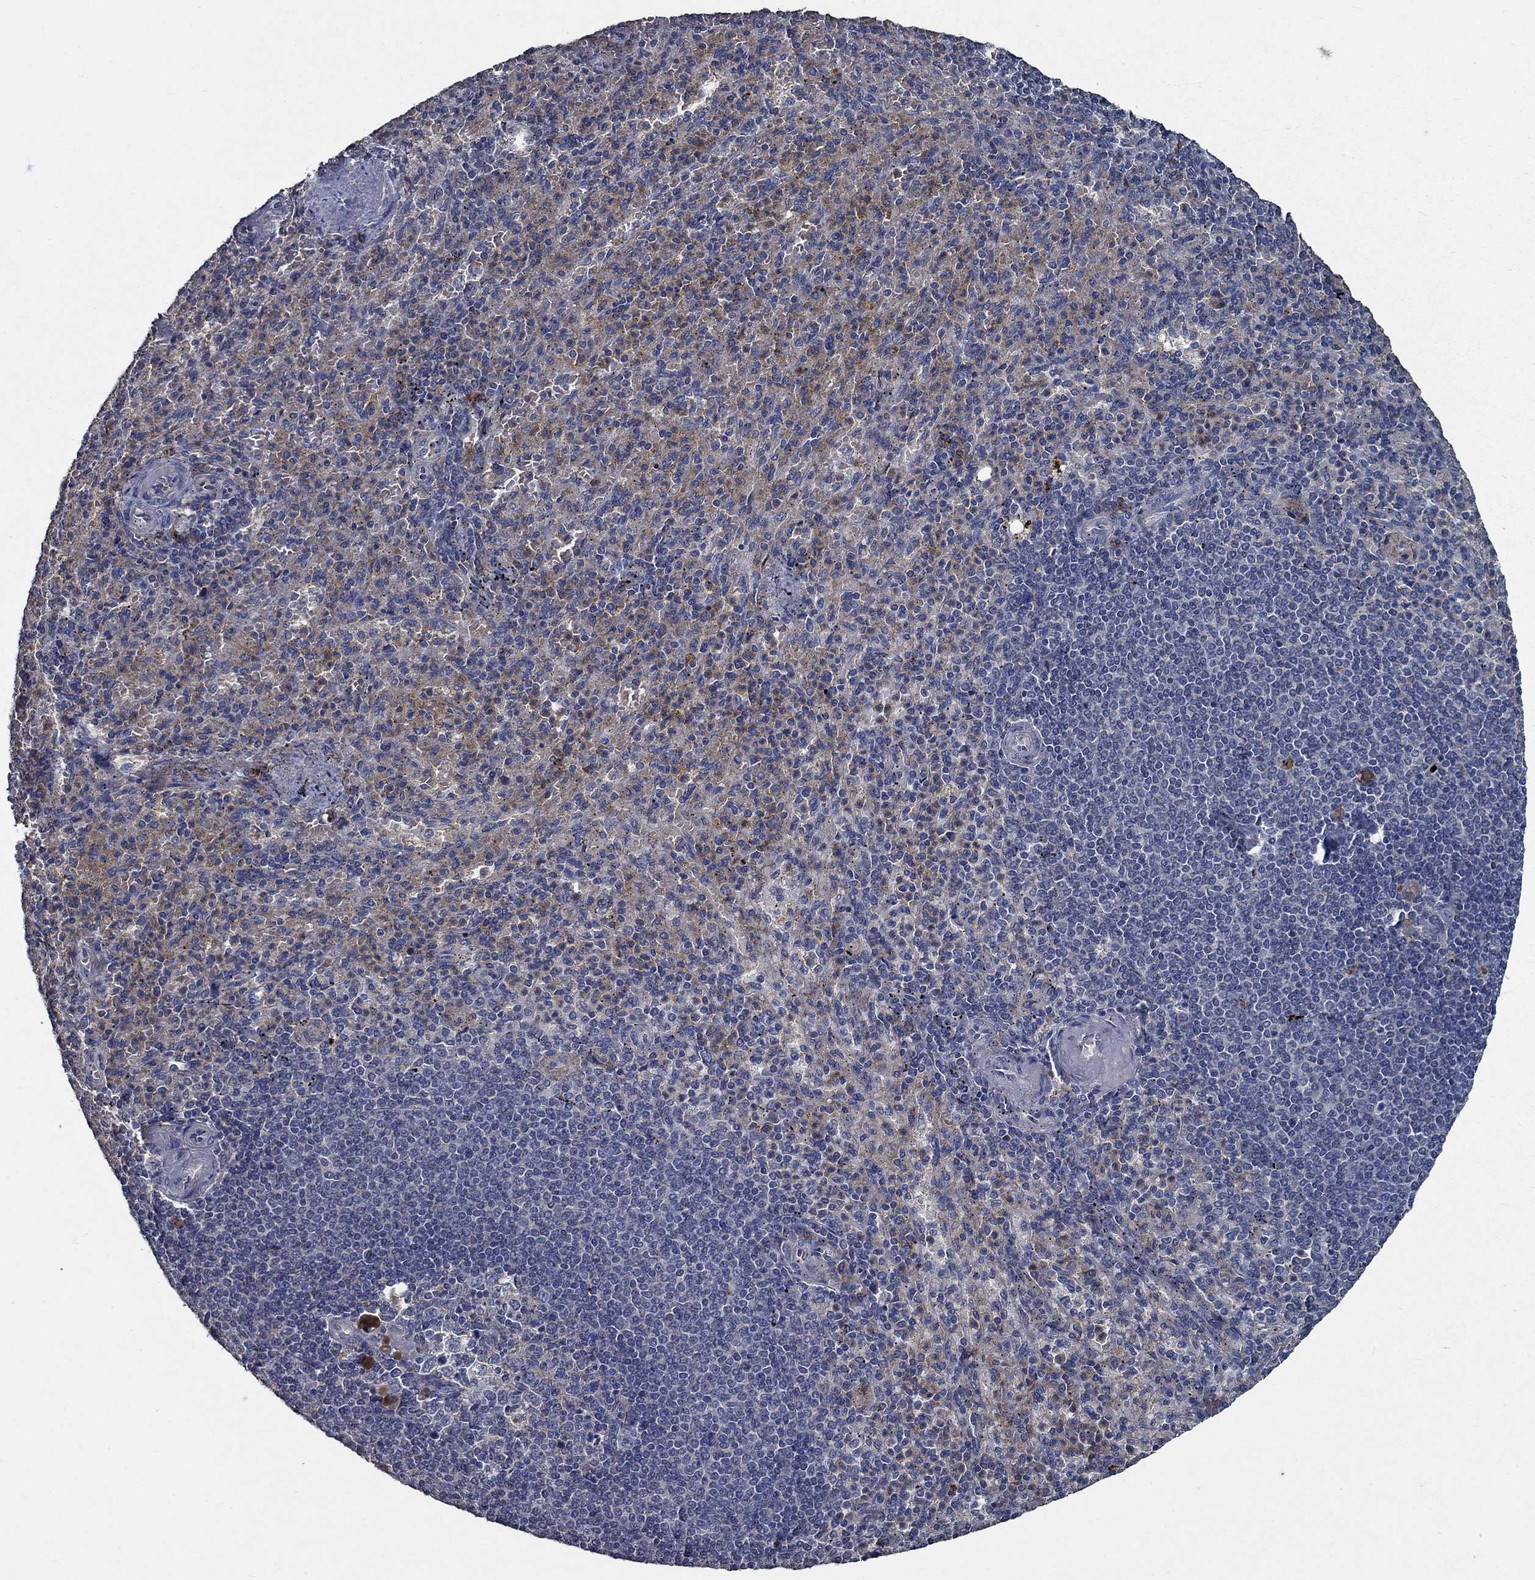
{"staining": {"intensity": "weak", "quantity": "25%-75%", "location": "cytoplasmic/membranous"}, "tissue": "spleen", "cell_type": "Cells in red pulp", "image_type": "normal", "snomed": [{"axis": "morphology", "description": "Normal tissue, NOS"}, {"axis": "topography", "description": "Spleen"}], "caption": "Brown immunohistochemical staining in normal human spleen shows weak cytoplasmic/membranous positivity in about 25%-75% of cells in red pulp.", "gene": "SLC44A1", "patient": {"sex": "female", "age": 74}}